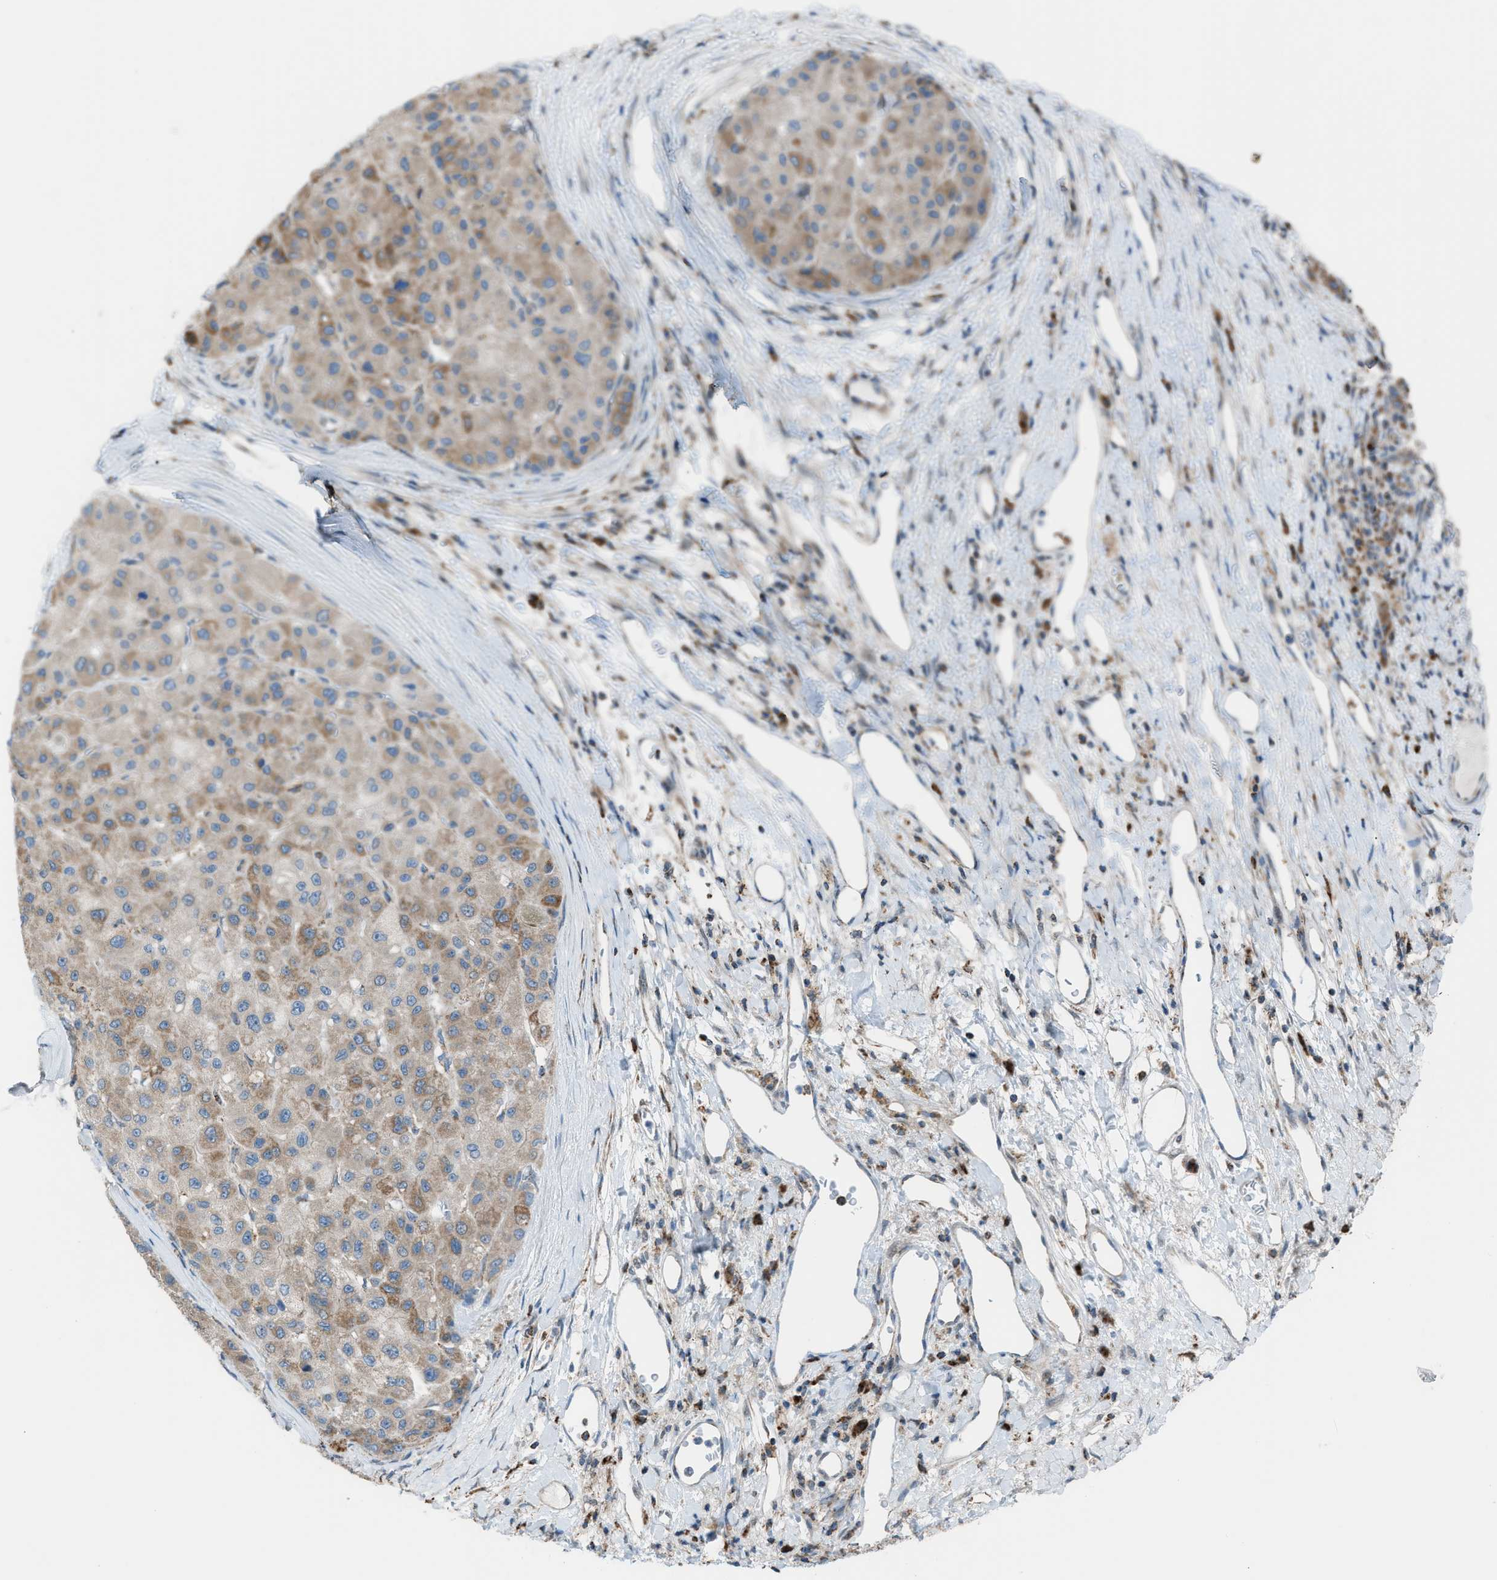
{"staining": {"intensity": "moderate", "quantity": ">75%", "location": "cytoplasmic/membranous"}, "tissue": "liver cancer", "cell_type": "Tumor cells", "image_type": "cancer", "snomed": [{"axis": "morphology", "description": "Carcinoma, Hepatocellular, NOS"}, {"axis": "topography", "description": "Liver"}], "caption": "There is medium levels of moderate cytoplasmic/membranous expression in tumor cells of liver cancer, as demonstrated by immunohistochemical staining (brown color).", "gene": "SRM", "patient": {"sex": "male", "age": 80}}